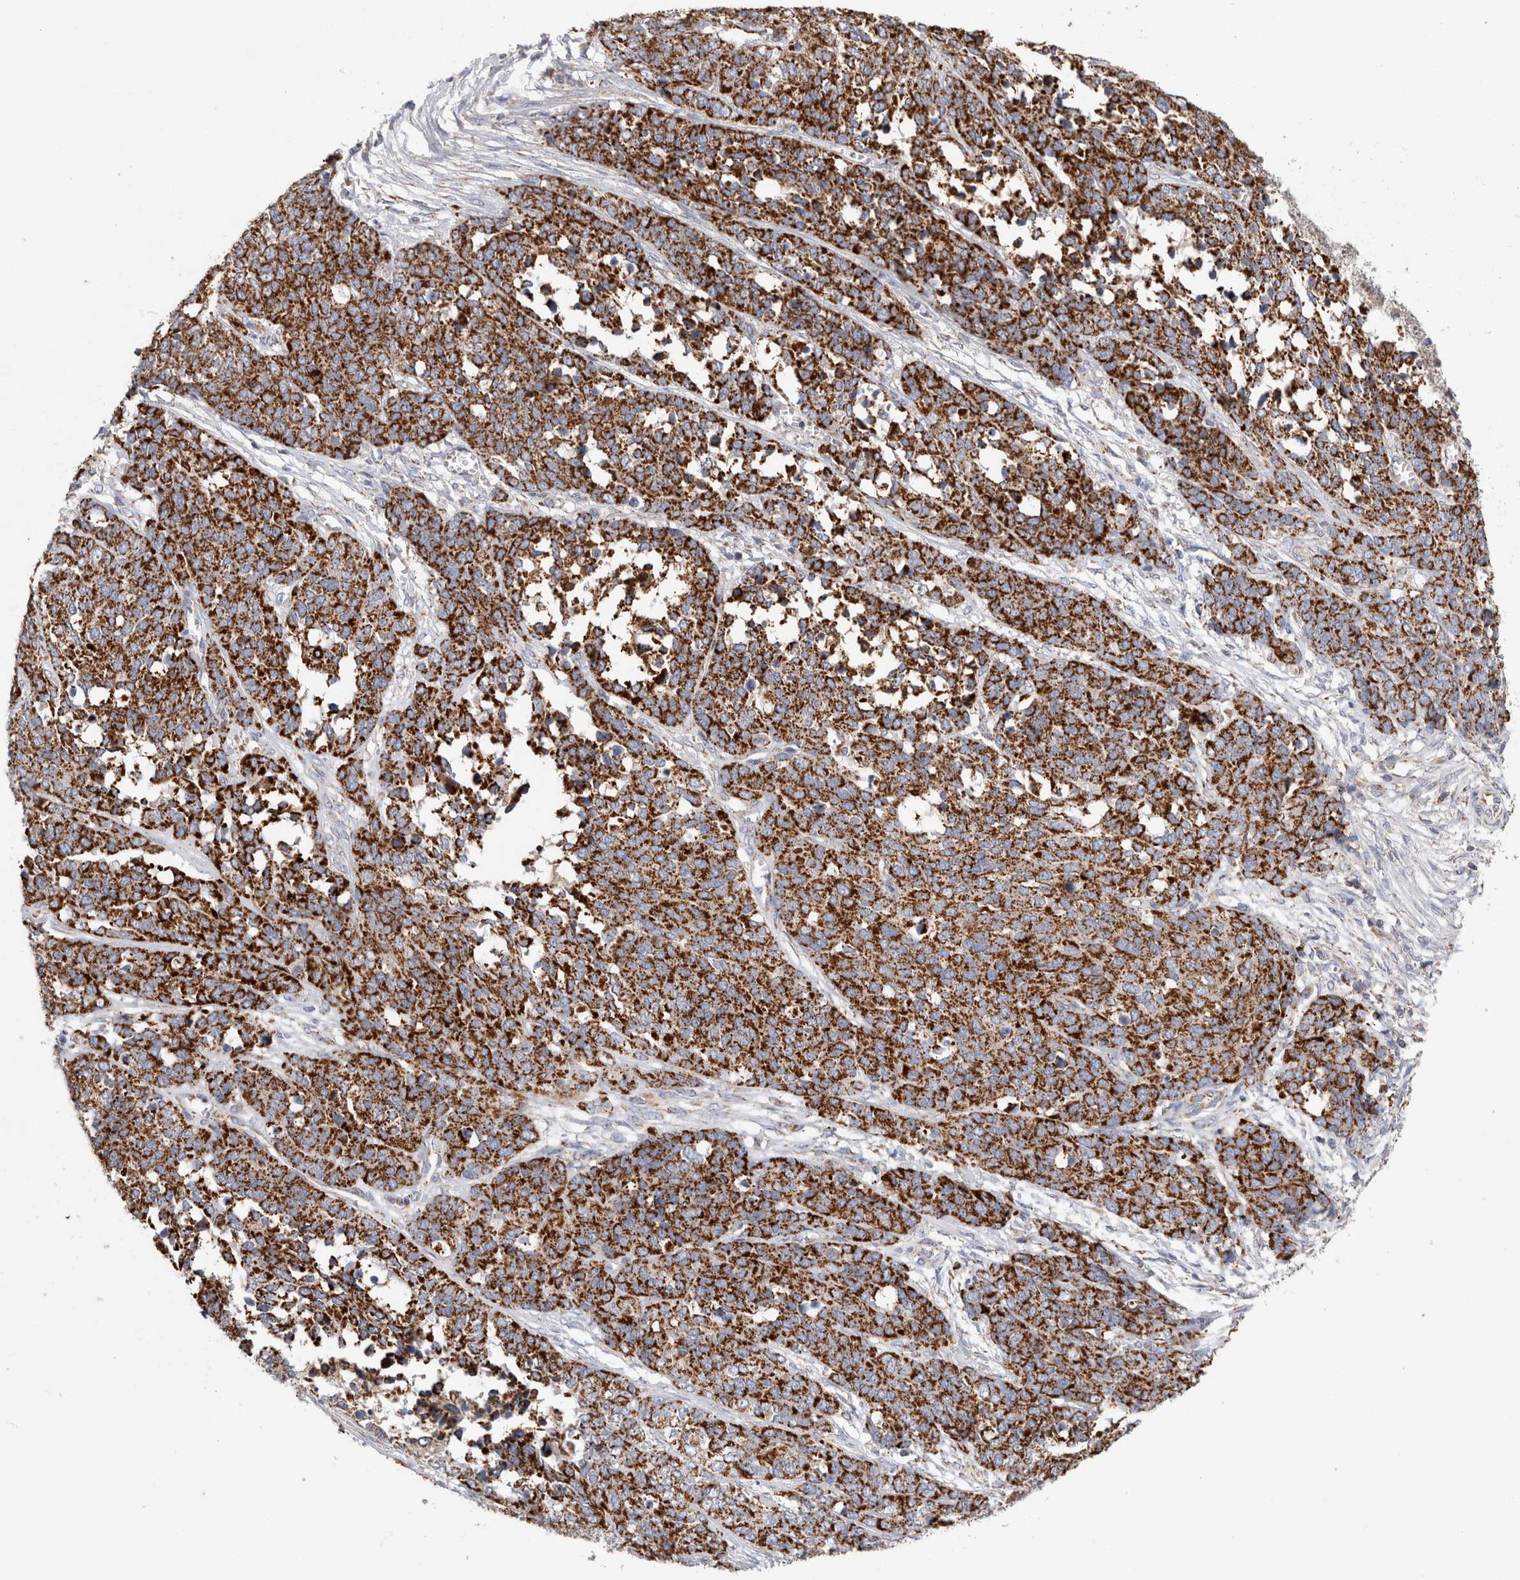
{"staining": {"intensity": "strong", "quantity": ">75%", "location": "cytoplasmic/membranous"}, "tissue": "ovarian cancer", "cell_type": "Tumor cells", "image_type": "cancer", "snomed": [{"axis": "morphology", "description": "Cystadenocarcinoma, serous, NOS"}, {"axis": "topography", "description": "Ovary"}], "caption": "There is high levels of strong cytoplasmic/membranous expression in tumor cells of ovarian serous cystadenocarcinoma, as demonstrated by immunohistochemical staining (brown color).", "gene": "IARS2", "patient": {"sex": "female", "age": 44}}